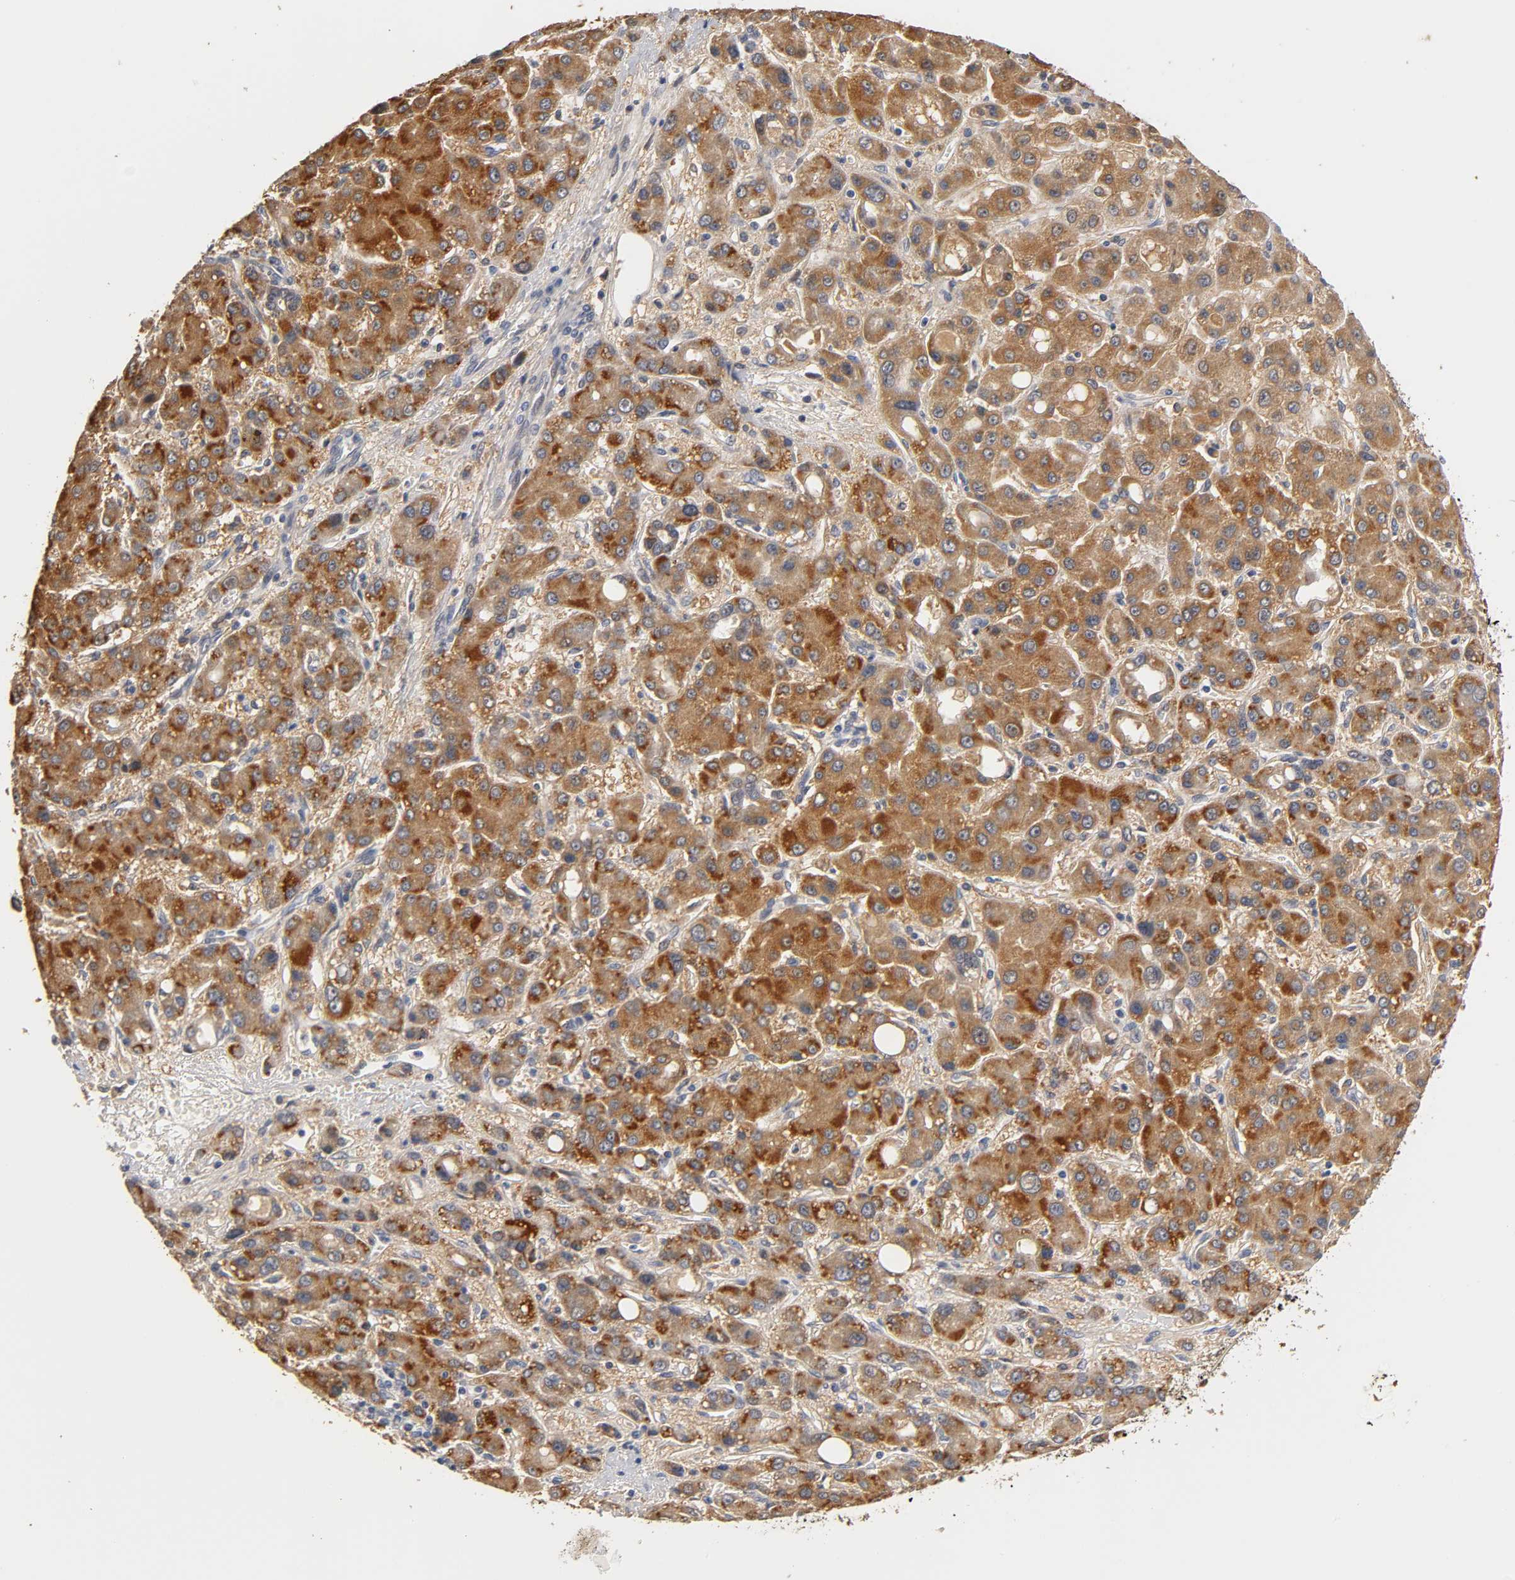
{"staining": {"intensity": "strong", "quantity": ">75%", "location": "cytoplasmic/membranous"}, "tissue": "liver cancer", "cell_type": "Tumor cells", "image_type": "cancer", "snomed": [{"axis": "morphology", "description": "Carcinoma, Hepatocellular, NOS"}, {"axis": "topography", "description": "Liver"}], "caption": "An image of liver hepatocellular carcinoma stained for a protein exhibits strong cytoplasmic/membranous brown staining in tumor cells. (brown staining indicates protein expression, while blue staining denotes nuclei).", "gene": "GSTZ1", "patient": {"sex": "male", "age": 55}}